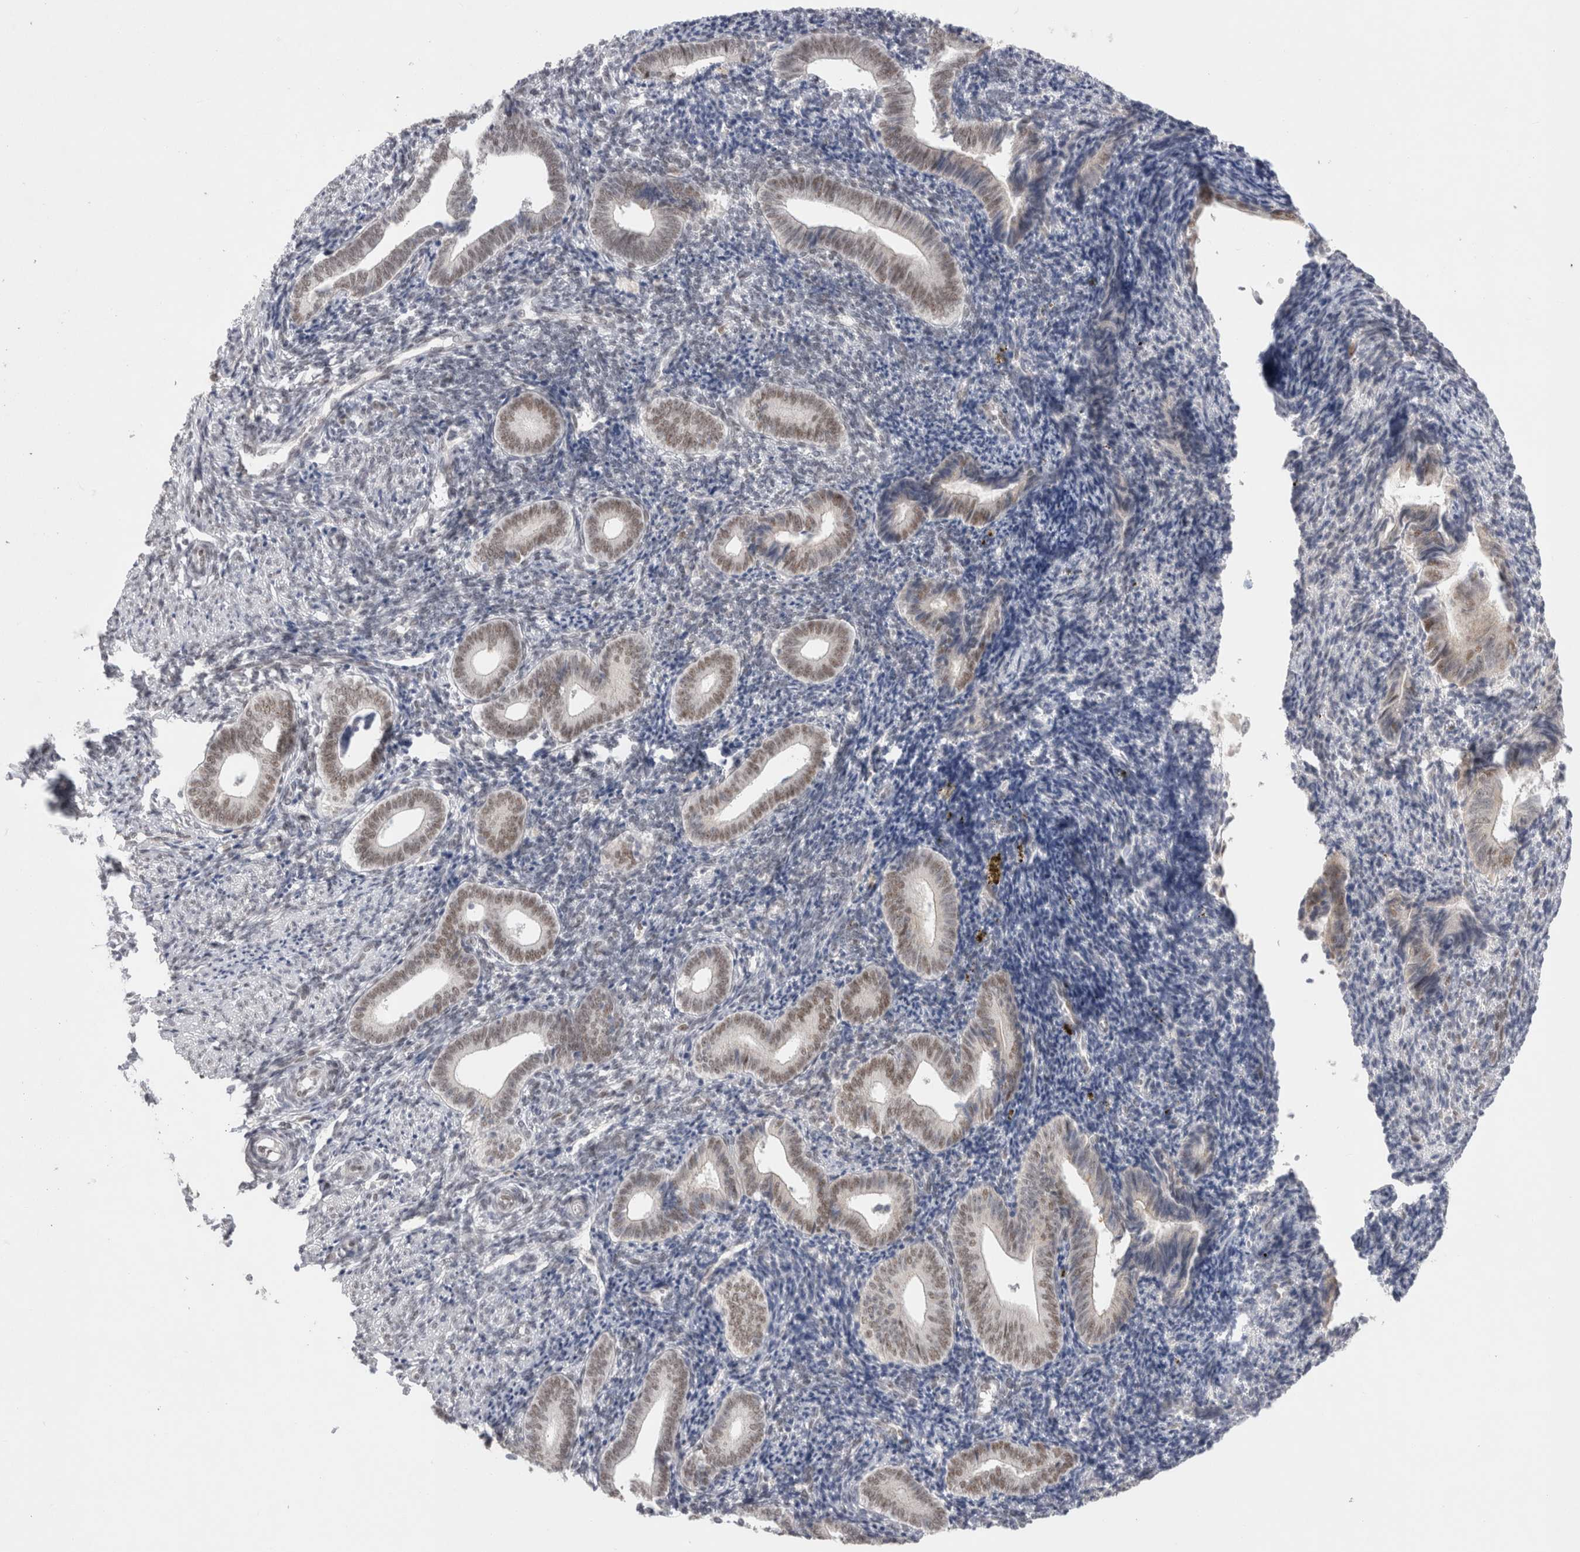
{"staining": {"intensity": "weak", "quantity": "25%-75%", "location": "nuclear"}, "tissue": "endometrium", "cell_type": "Cells in endometrial stroma", "image_type": "normal", "snomed": [{"axis": "morphology", "description": "Normal tissue, NOS"}, {"axis": "topography", "description": "Uterus"}, {"axis": "topography", "description": "Endometrium"}], "caption": "Immunohistochemical staining of unremarkable human endometrium demonstrates 25%-75% levels of weak nuclear protein positivity in approximately 25%-75% of cells in endometrial stroma.", "gene": "RECQL4", "patient": {"sex": "female", "age": 33}}